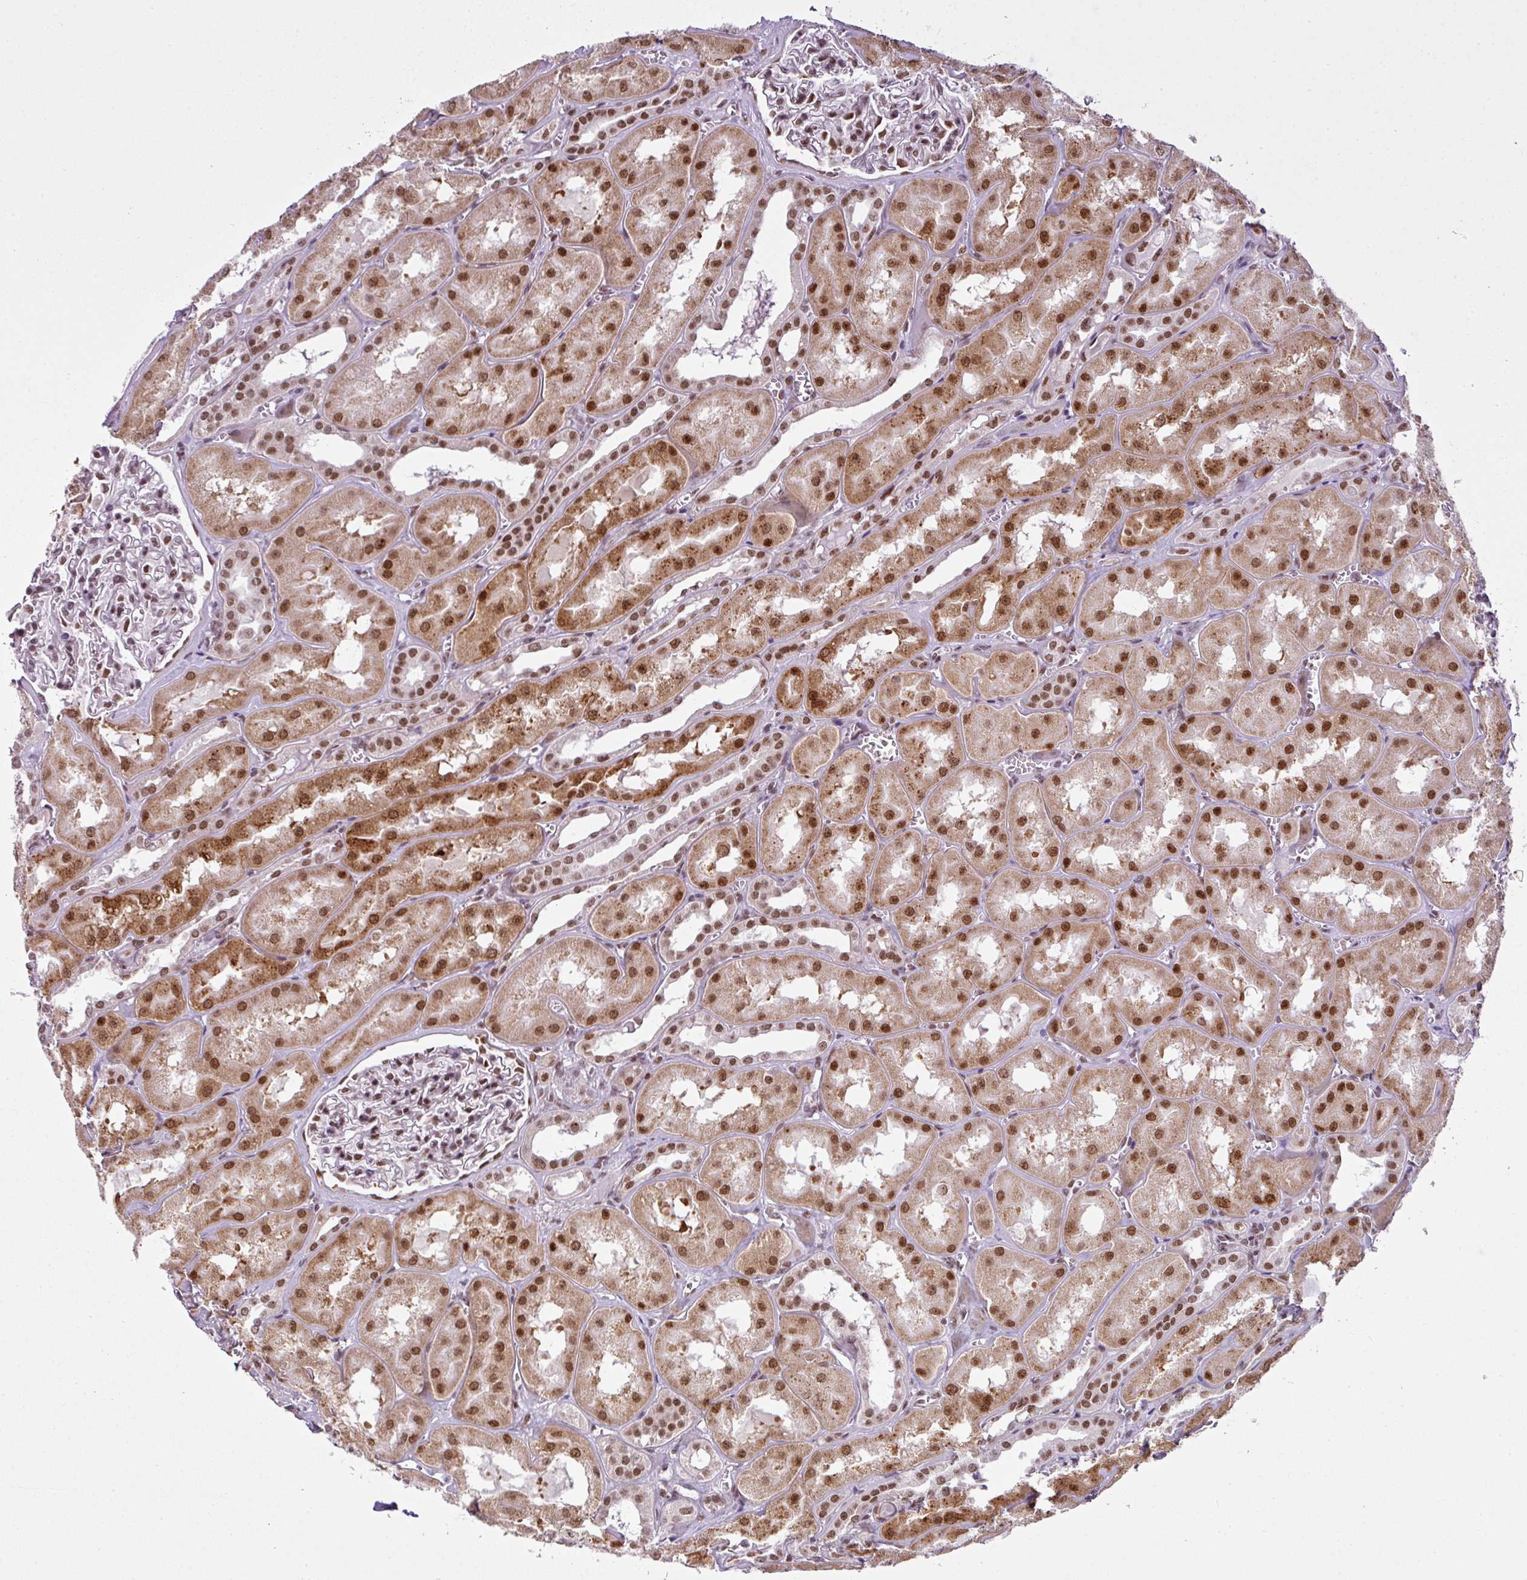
{"staining": {"intensity": "moderate", "quantity": ">75%", "location": "nuclear"}, "tissue": "kidney", "cell_type": "Cells in glomeruli", "image_type": "normal", "snomed": [{"axis": "morphology", "description": "Normal tissue, NOS"}, {"axis": "topography", "description": "Kidney"}], "caption": "Brown immunohistochemical staining in unremarkable human kidney shows moderate nuclear expression in approximately >75% of cells in glomeruli.", "gene": "ARL6IP4", "patient": {"sex": "male", "age": 61}}